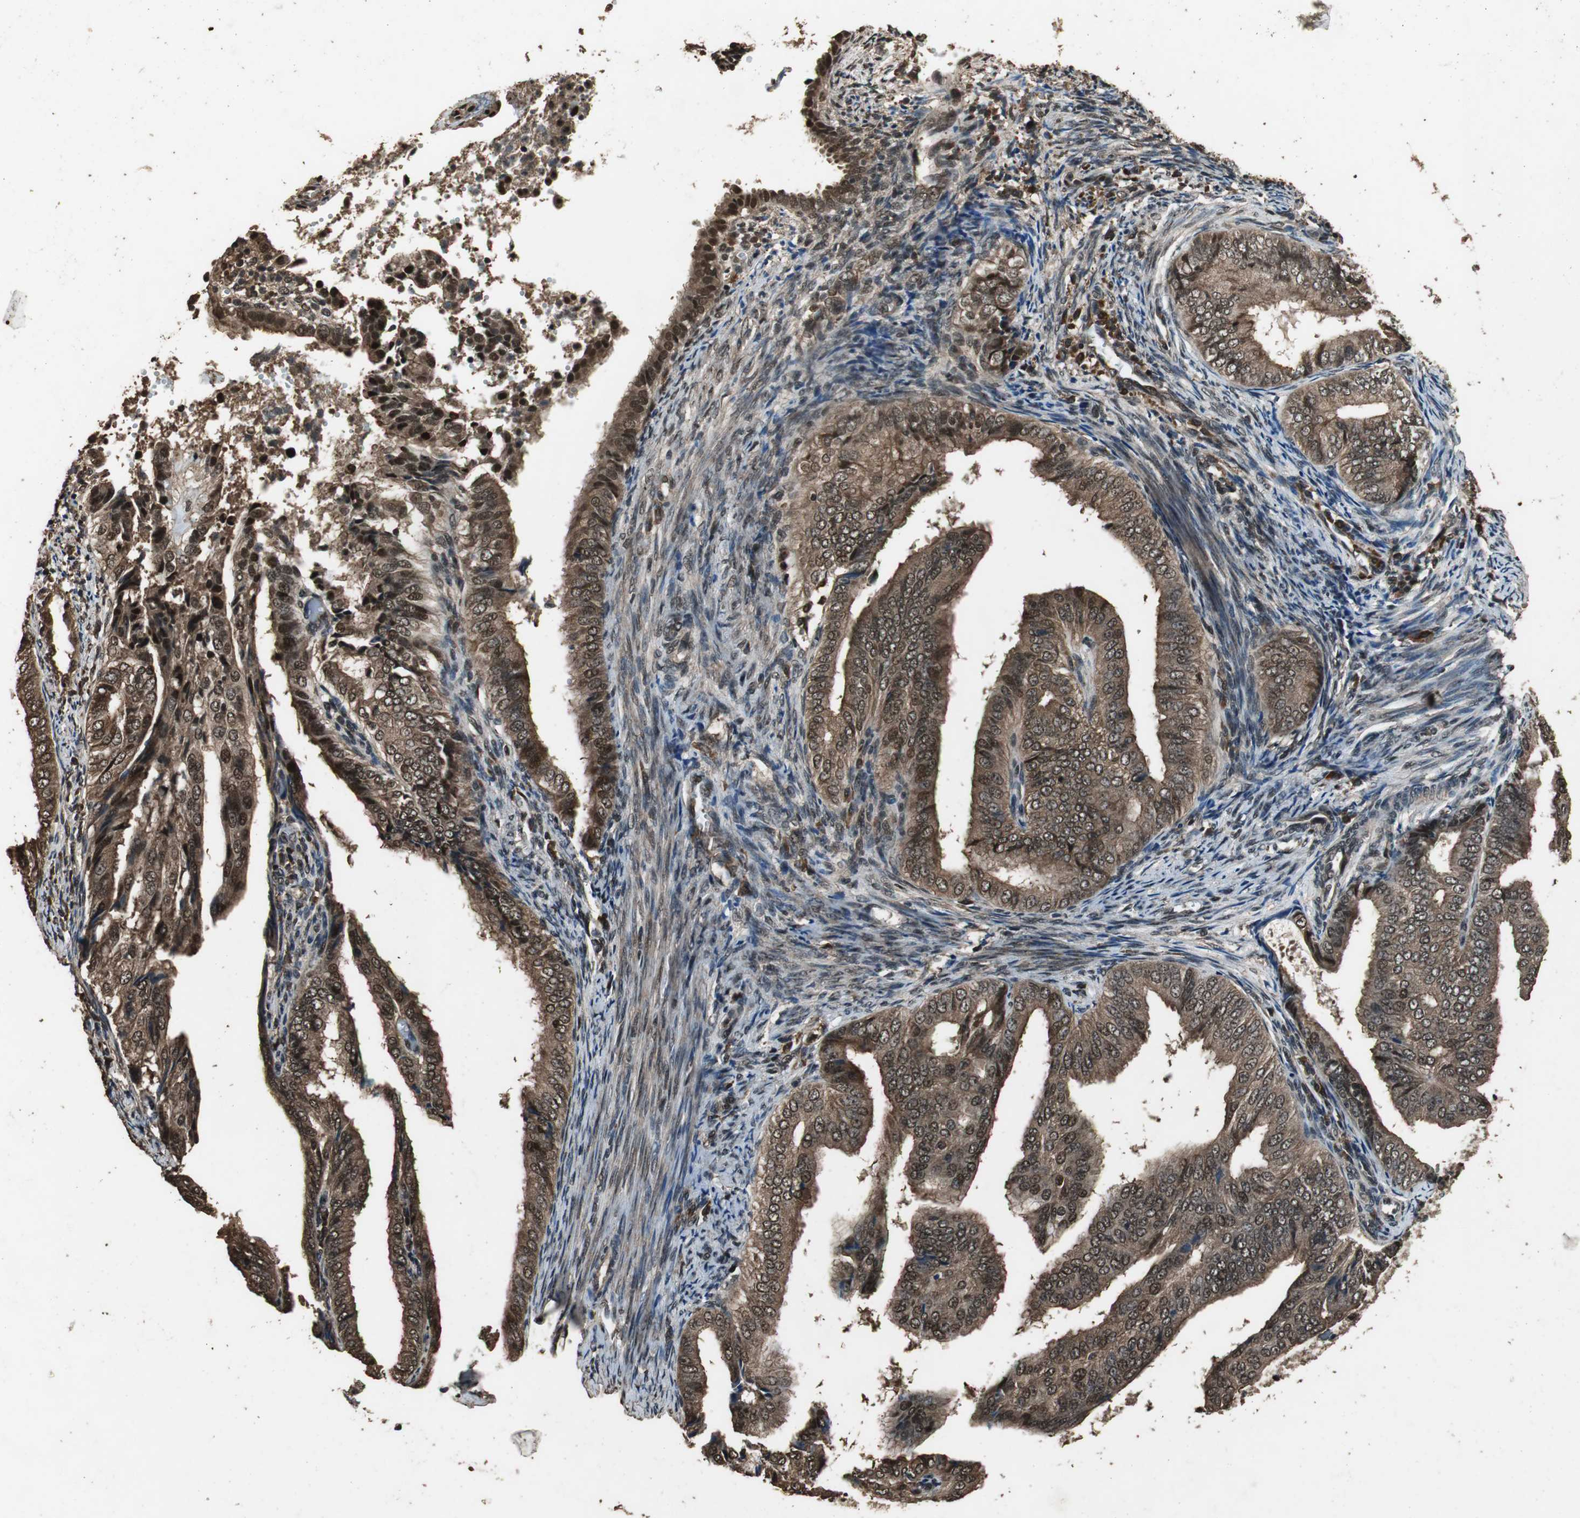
{"staining": {"intensity": "strong", "quantity": ">75%", "location": "cytoplasmic/membranous,nuclear"}, "tissue": "endometrial cancer", "cell_type": "Tumor cells", "image_type": "cancer", "snomed": [{"axis": "morphology", "description": "Adenocarcinoma, NOS"}, {"axis": "topography", "description": "Endometrium"}], "caption": "Approximately >75% of tumor cells in human adenocarcinoma (endometrial) reveal strong cytoplasmic/membranous and nuclear protein positivity as visualized by brown immunohistochemical staining.", "gene": "ZNF18", "patient": {"sex": "female", "age": 58}}